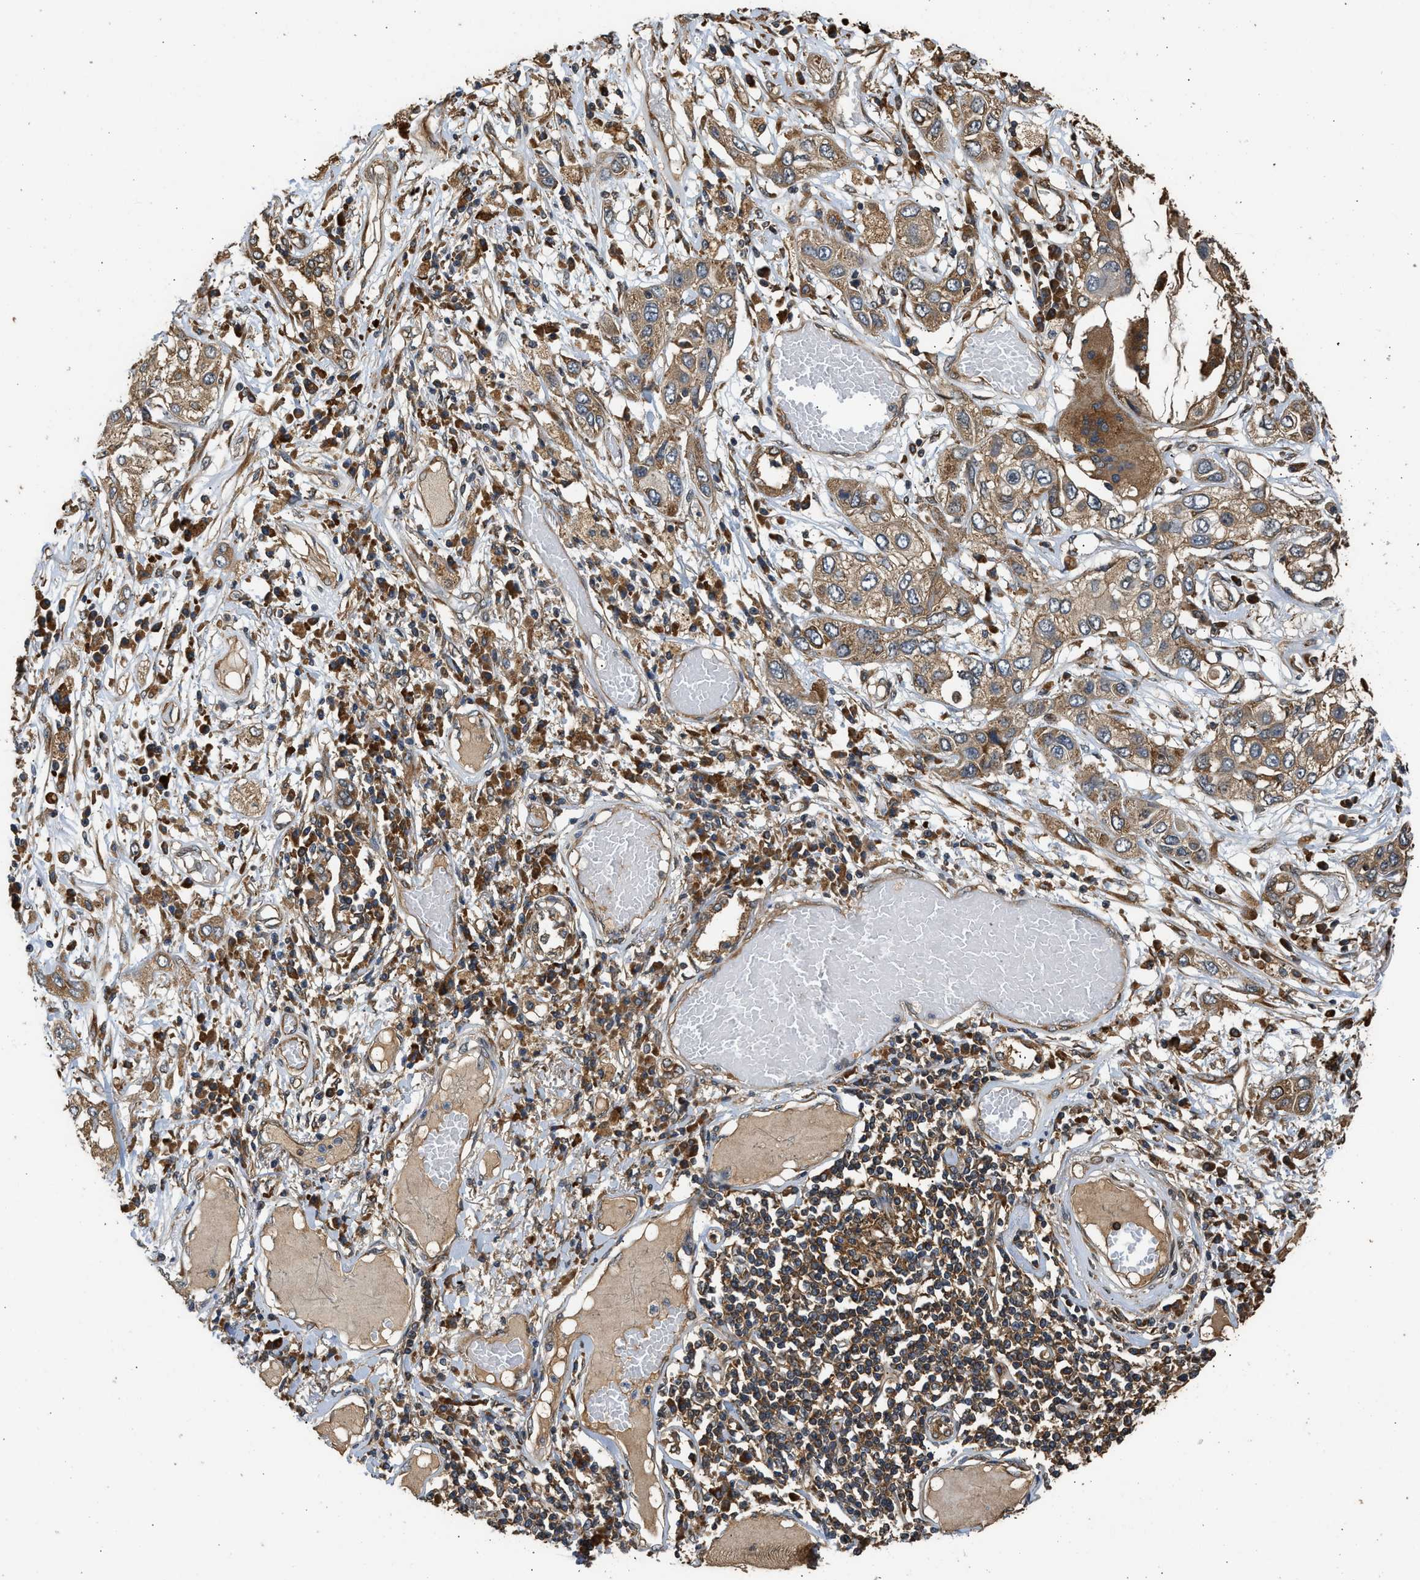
{"staining": {"intensity": "moderate", "quantity": ">75%", "location": "cytoplasmic/membranous"}, "tissue": "lung cancer", "cell_type": "Tumor cells", "image_type": "cancer", "snomed": [{"axis": "morphology", "description": "Squamous cell carcinoma, NOS"}, {"axis": "topography", "description": "Lung"}], "caption": "Immunohistochemistry histopathology image of human squamous cell carcinoma (lung) stained for a protein (brown), which demonstrates medium levels of moderate cytoplasmic/membranous staining in approximately >75% of tumor cells.", "gene": "SLC36A4", "patient": {"sex": "male", "age": 71}}